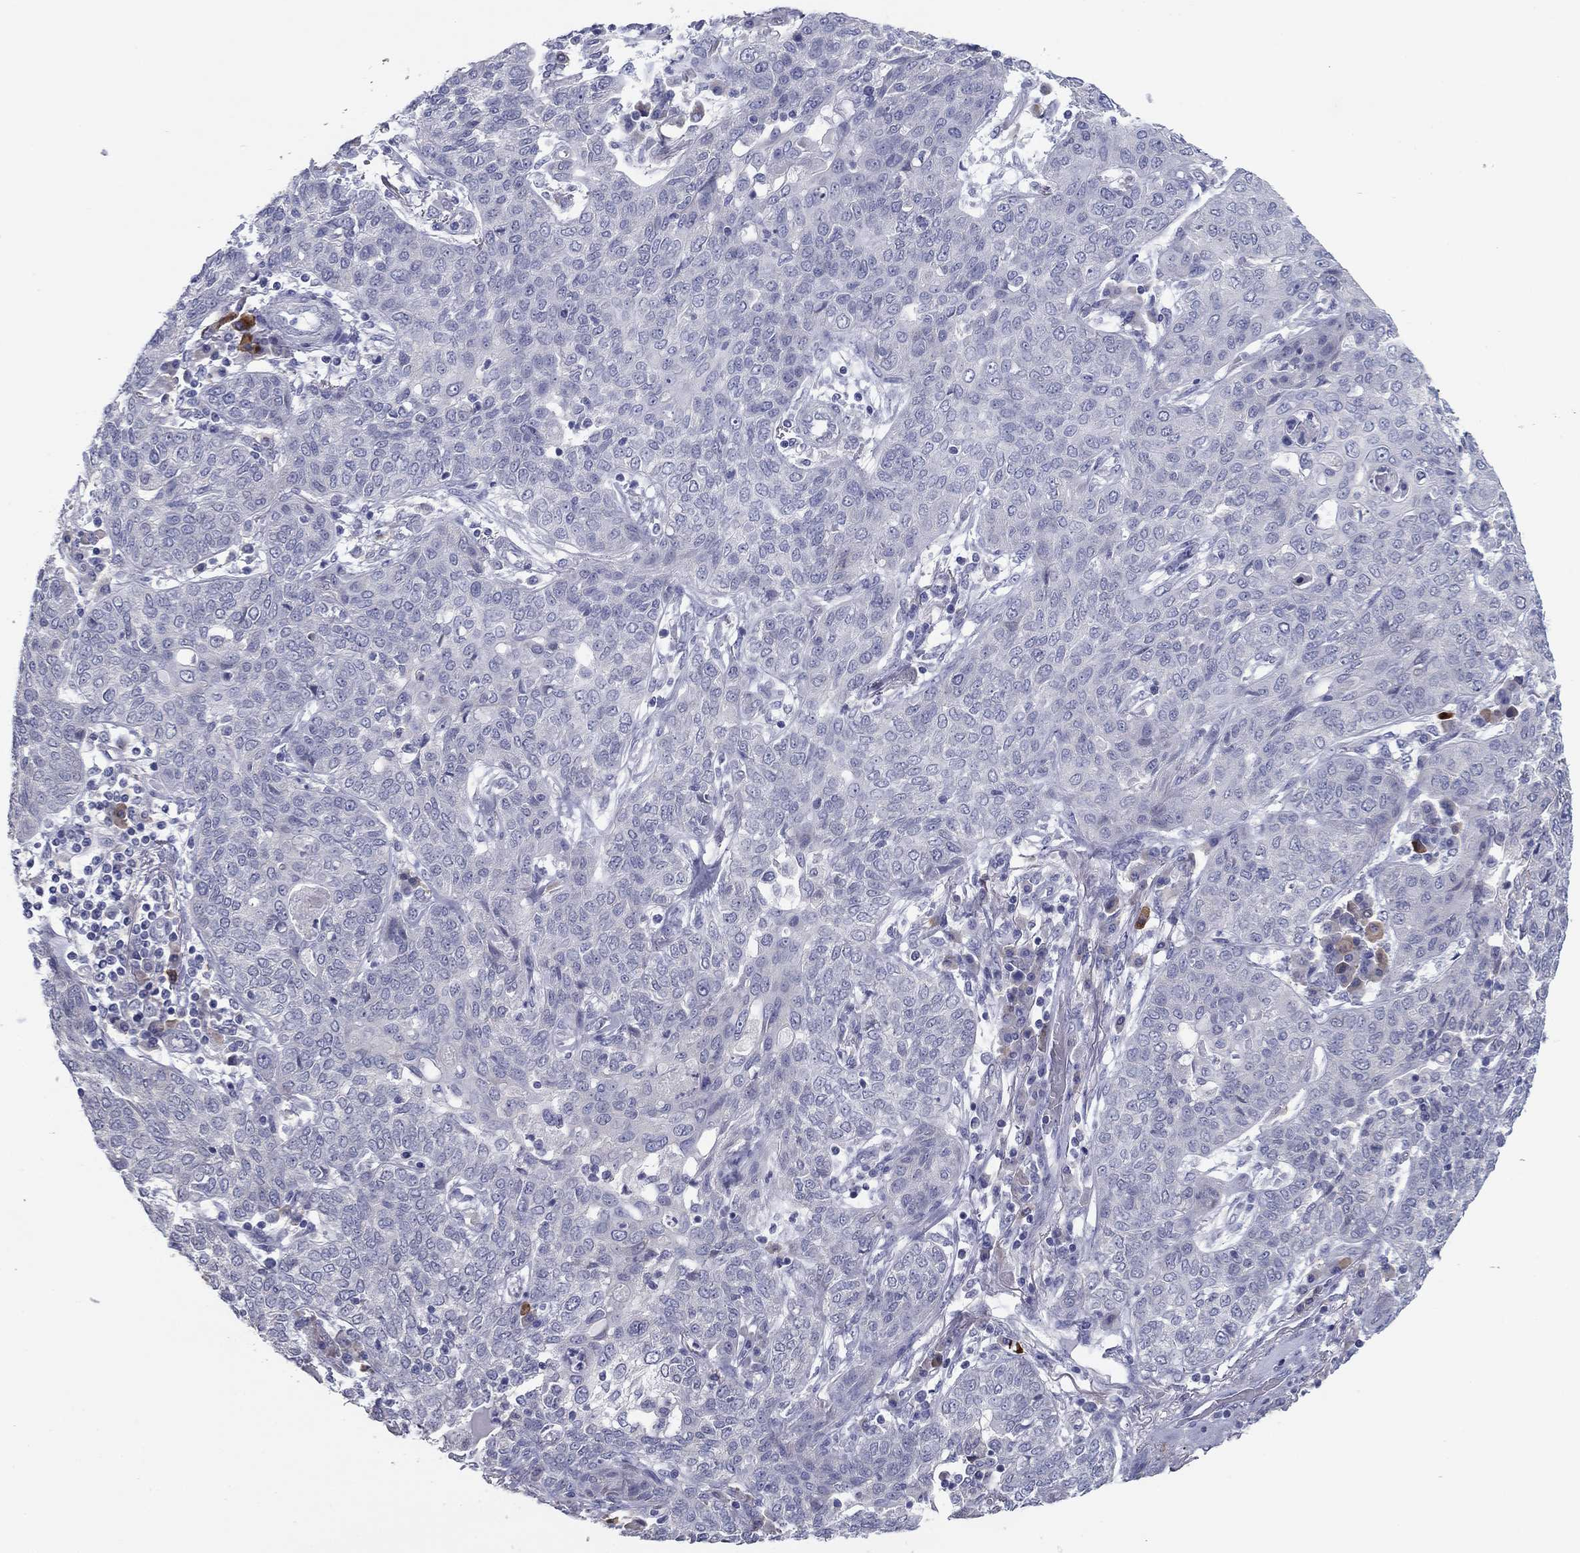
{"staining": {"intensity": "negative", "quantity": "none", "location": "none"}, "tissue": "lung cancer", "cell_type": "Tumor cells", "image_type": "cancer", "snomed": [{"axis": "morphology", "description": "Squamous cell carcinoma, NOS"}, {"axis": "topography", "description": "Lung"}], "caption": "Tumor cells show no significant expression in squamous cell carcinoma (lung).", "gene": "GRK7", "patient": {"sex": "female", "age": 70}}